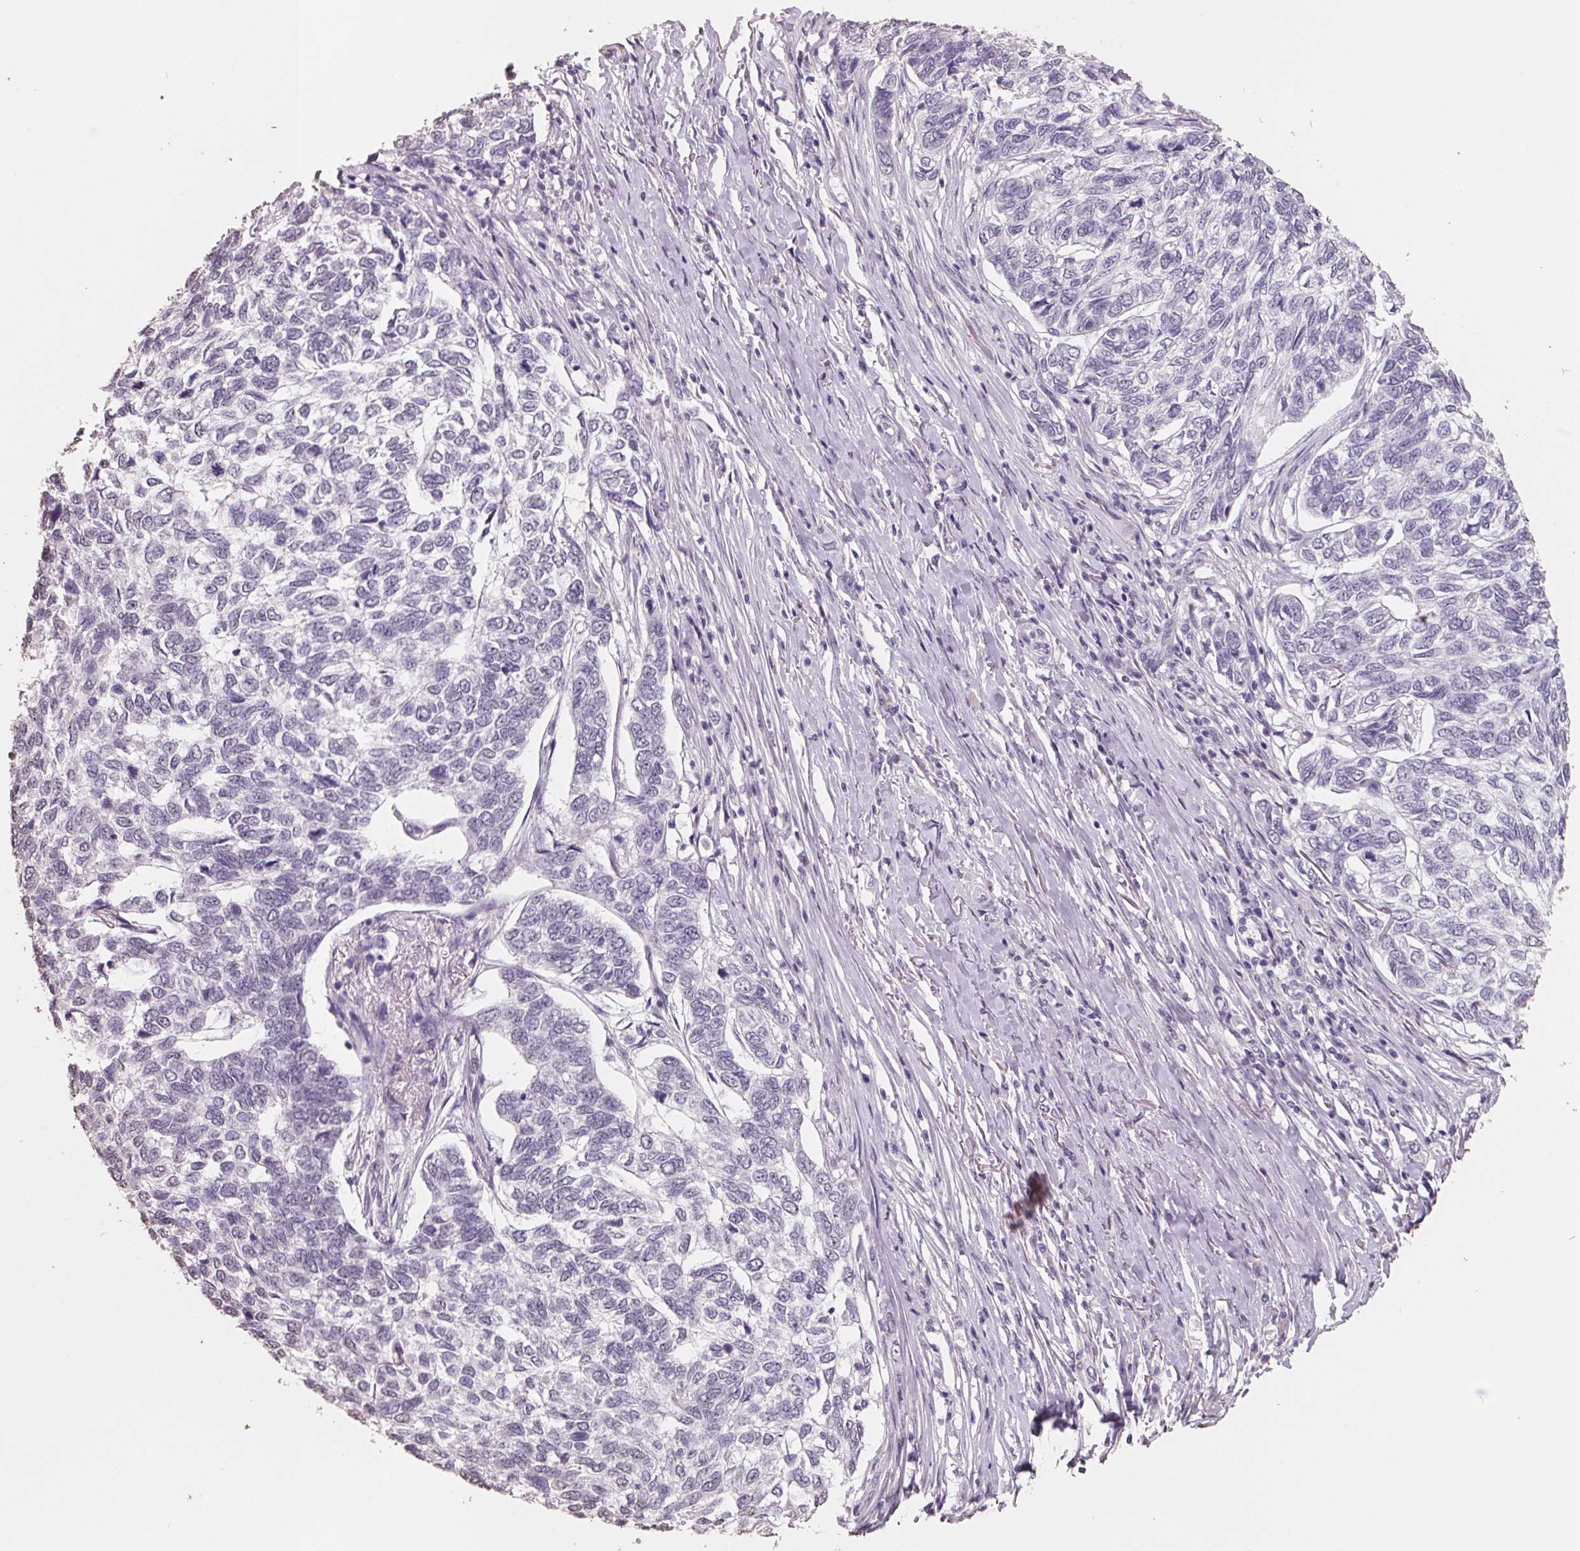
{"staining": {"intensity": "negative", "quantity": "none", "location": "none"}, "tissue": "skin cancer", "cell_type": "Tumor cells", "image_type": "cancer", "snomed": [{"axis": "morphology", "description": "Basal cell carcinoma"}, {"axis": "topography", "description": "Skin"}], "caption": "Immunohistochemistry histopathology image of neoplastic tissue: basal cell carcinoma (skin) stained with DAB shows no significant protein expression in tumor cells.", "gene": "FTCD", "patient": {"sex": "female", "age": 65}}